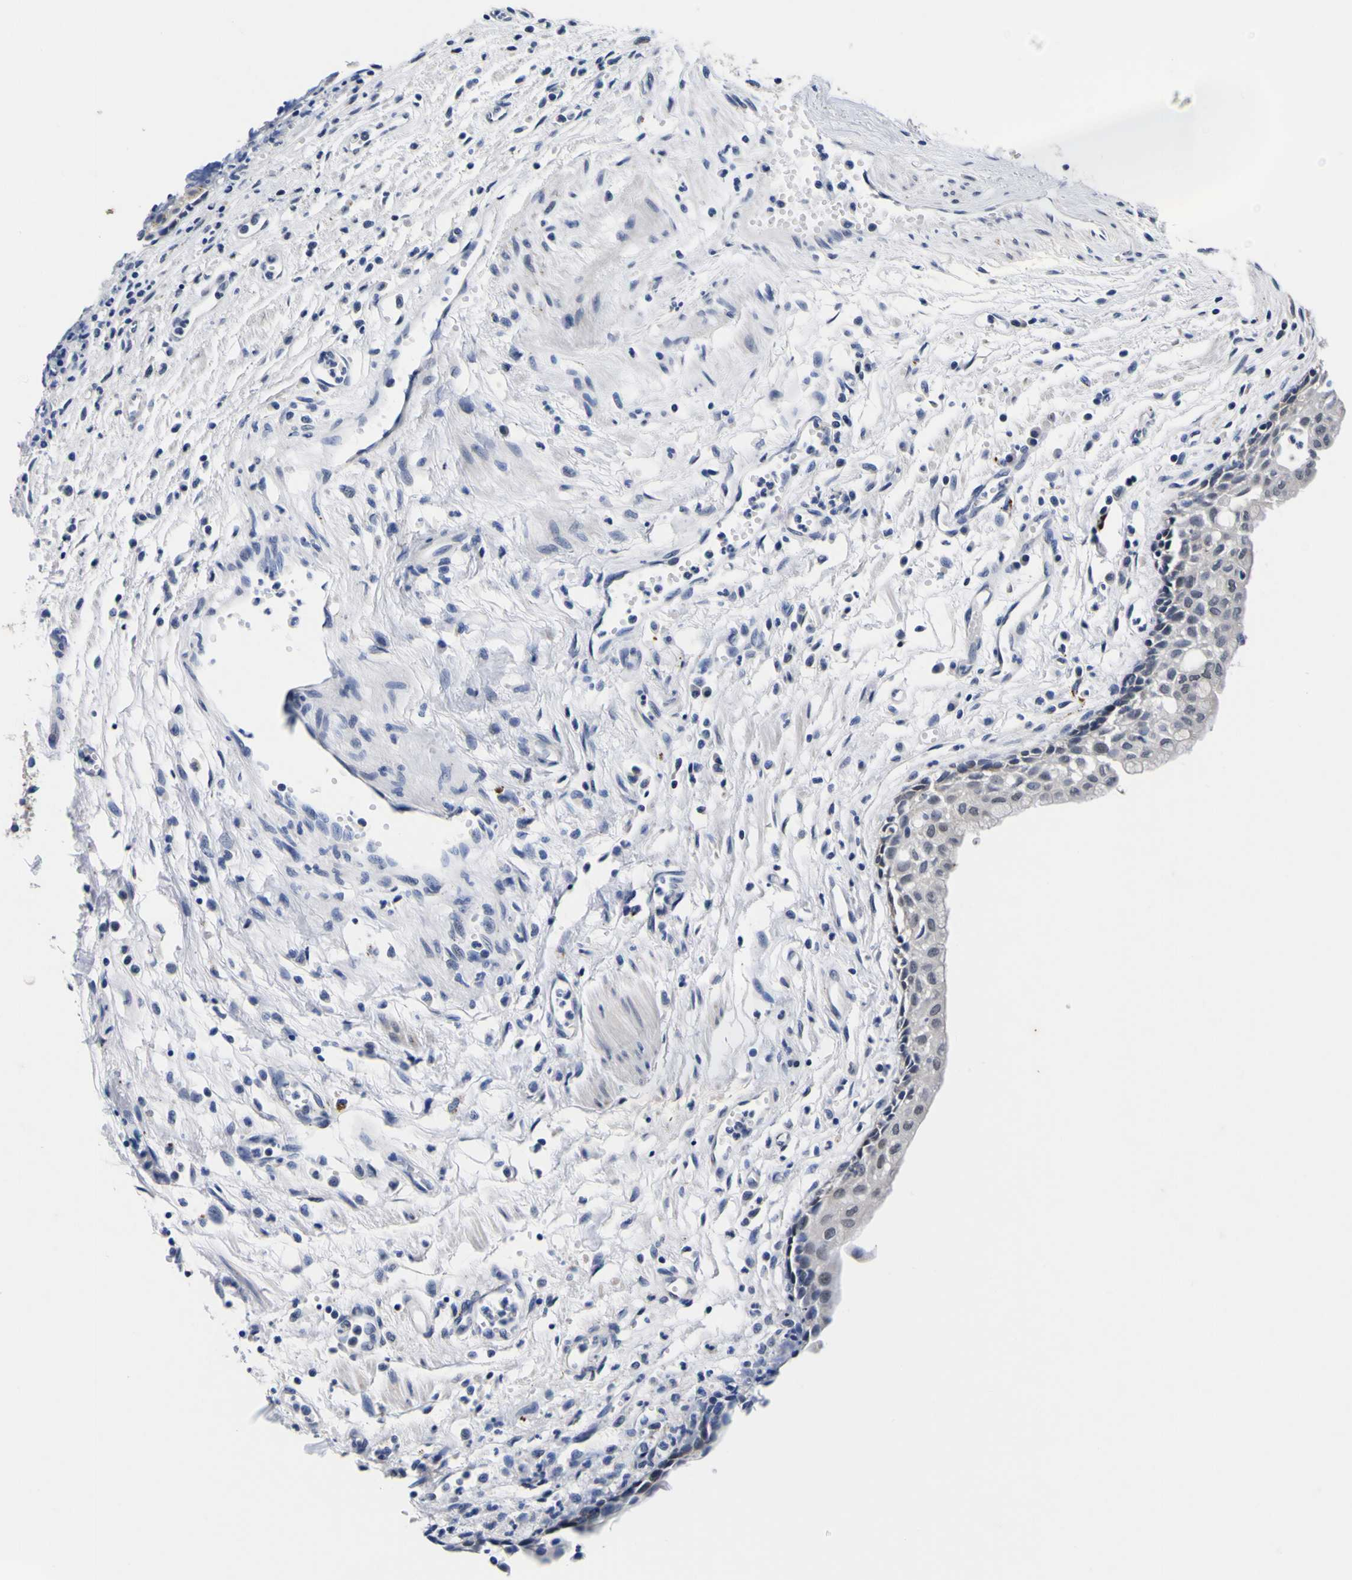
{"staining": {"intensity": "negative", "quantity": "none", "location": "none"}, "tissue": "urothelial cancer", "cell_type": "Tumor cells", "image_type": "cancer", "snomed": [{"axis": "morphology", "description": "Urothelial carcinoma, High grade"}, {"axis": "topography", "description": "Urinary bladder"}], "caption": "Immunohistochemistry histopathology image of urothelial carcinoma (high-grade) stained for a protein (brown), which demonstrates no expression in tumor cells.", "gene": "IGFLR1", "patient": {"sex": "female", "age": 85}}